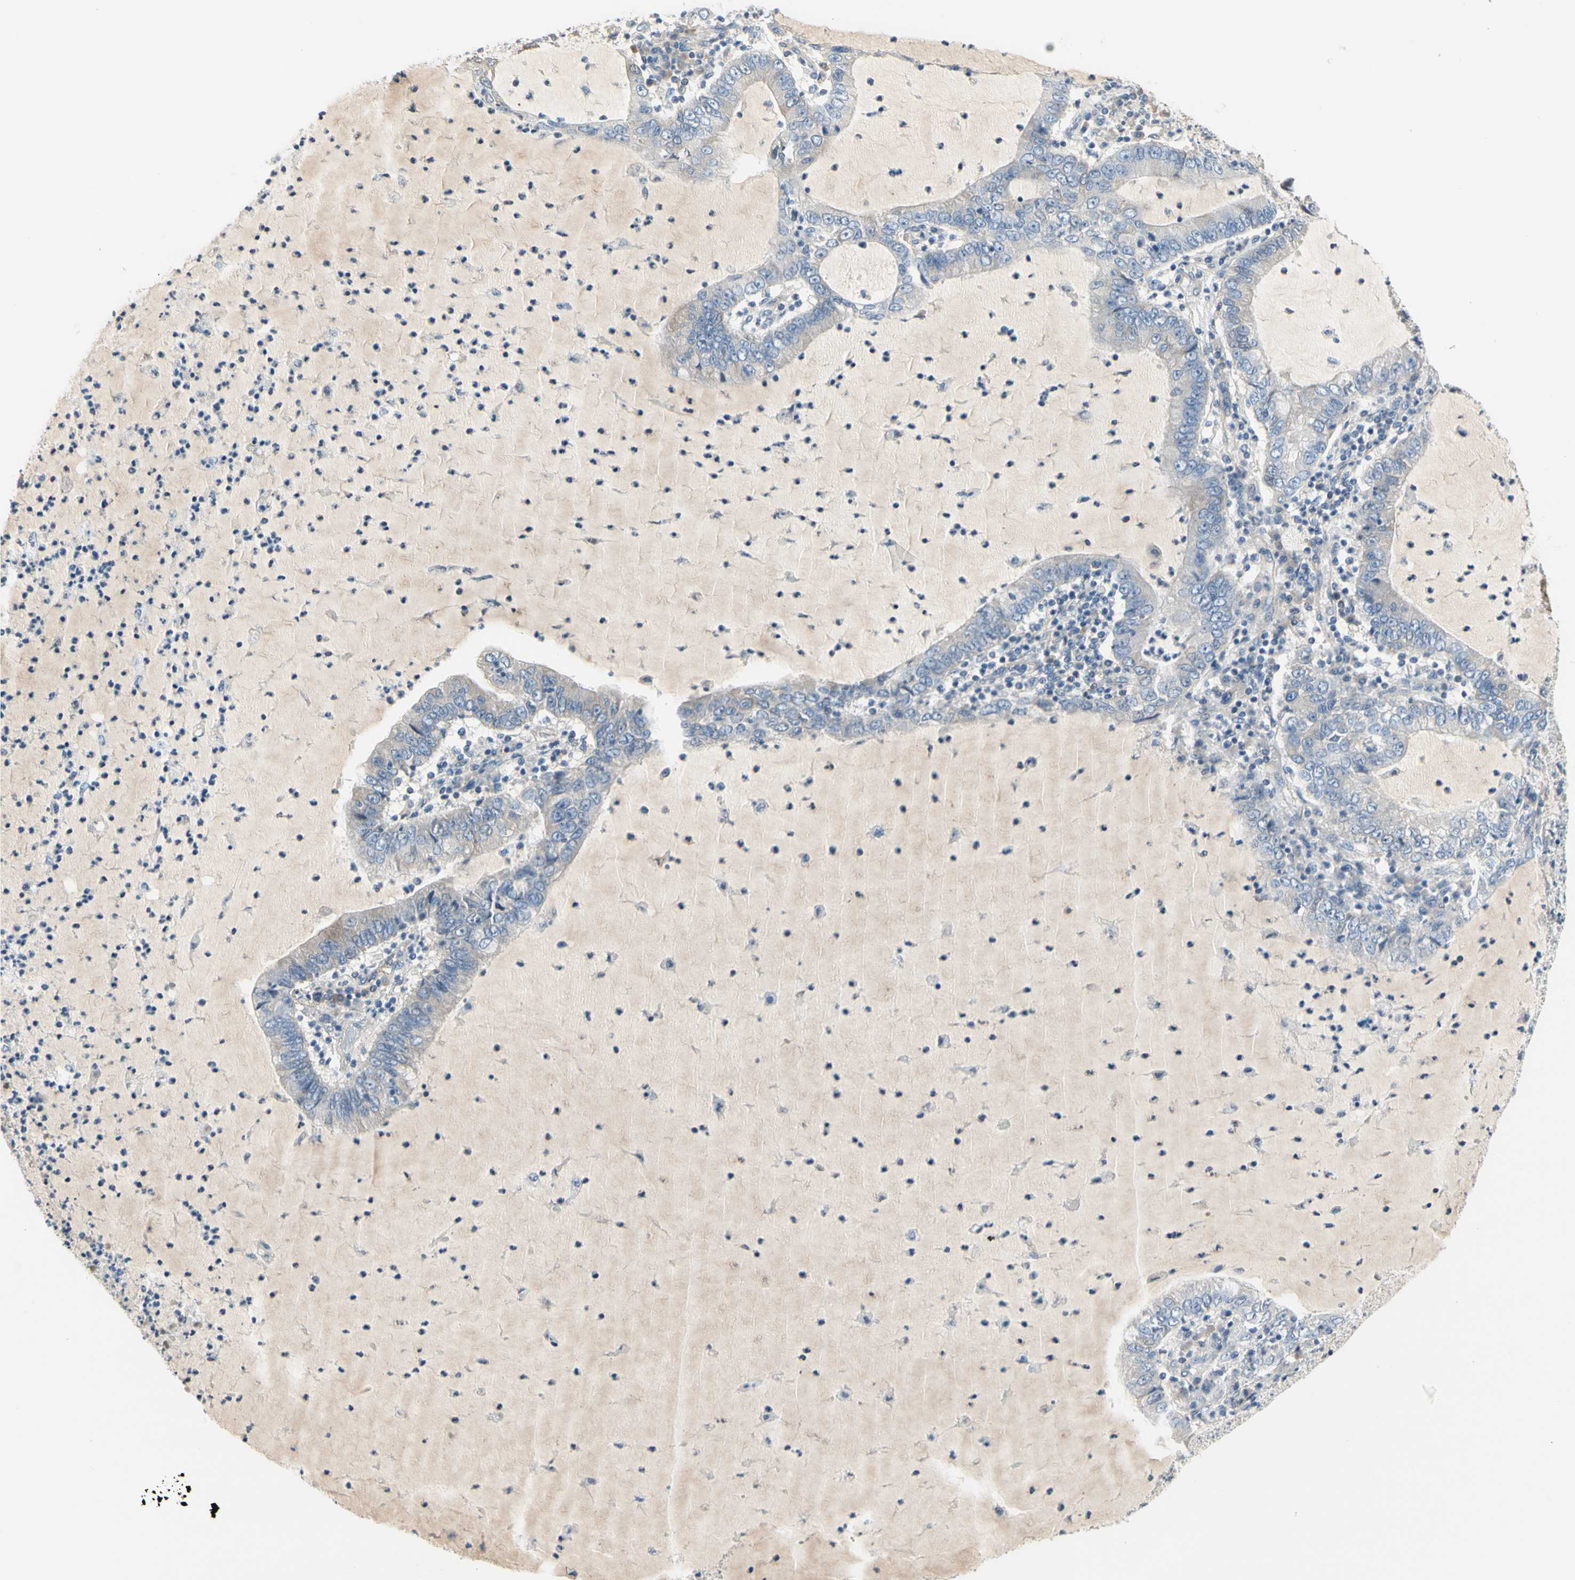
{"staining": {"intensity": "weak", "quantity": "<25%", "location": "cytoplasmic/membranous"}, "tissue": "lung cancer", "cell_type": "Tumor cells", "image_type": "cancer", "snomed": [{"axis": "morphology", "description": "Adenocarcinoma, NOS"}, {"axis": "topography", "description": "Lung"}], "caption": "Micrograph shows no significant protein expression in tumor cells of lung cancer. (IHC, brightfield microscopy, high magnification).", "gene": "NFKB2", "patient": {"sex": "female", "age": 51}}